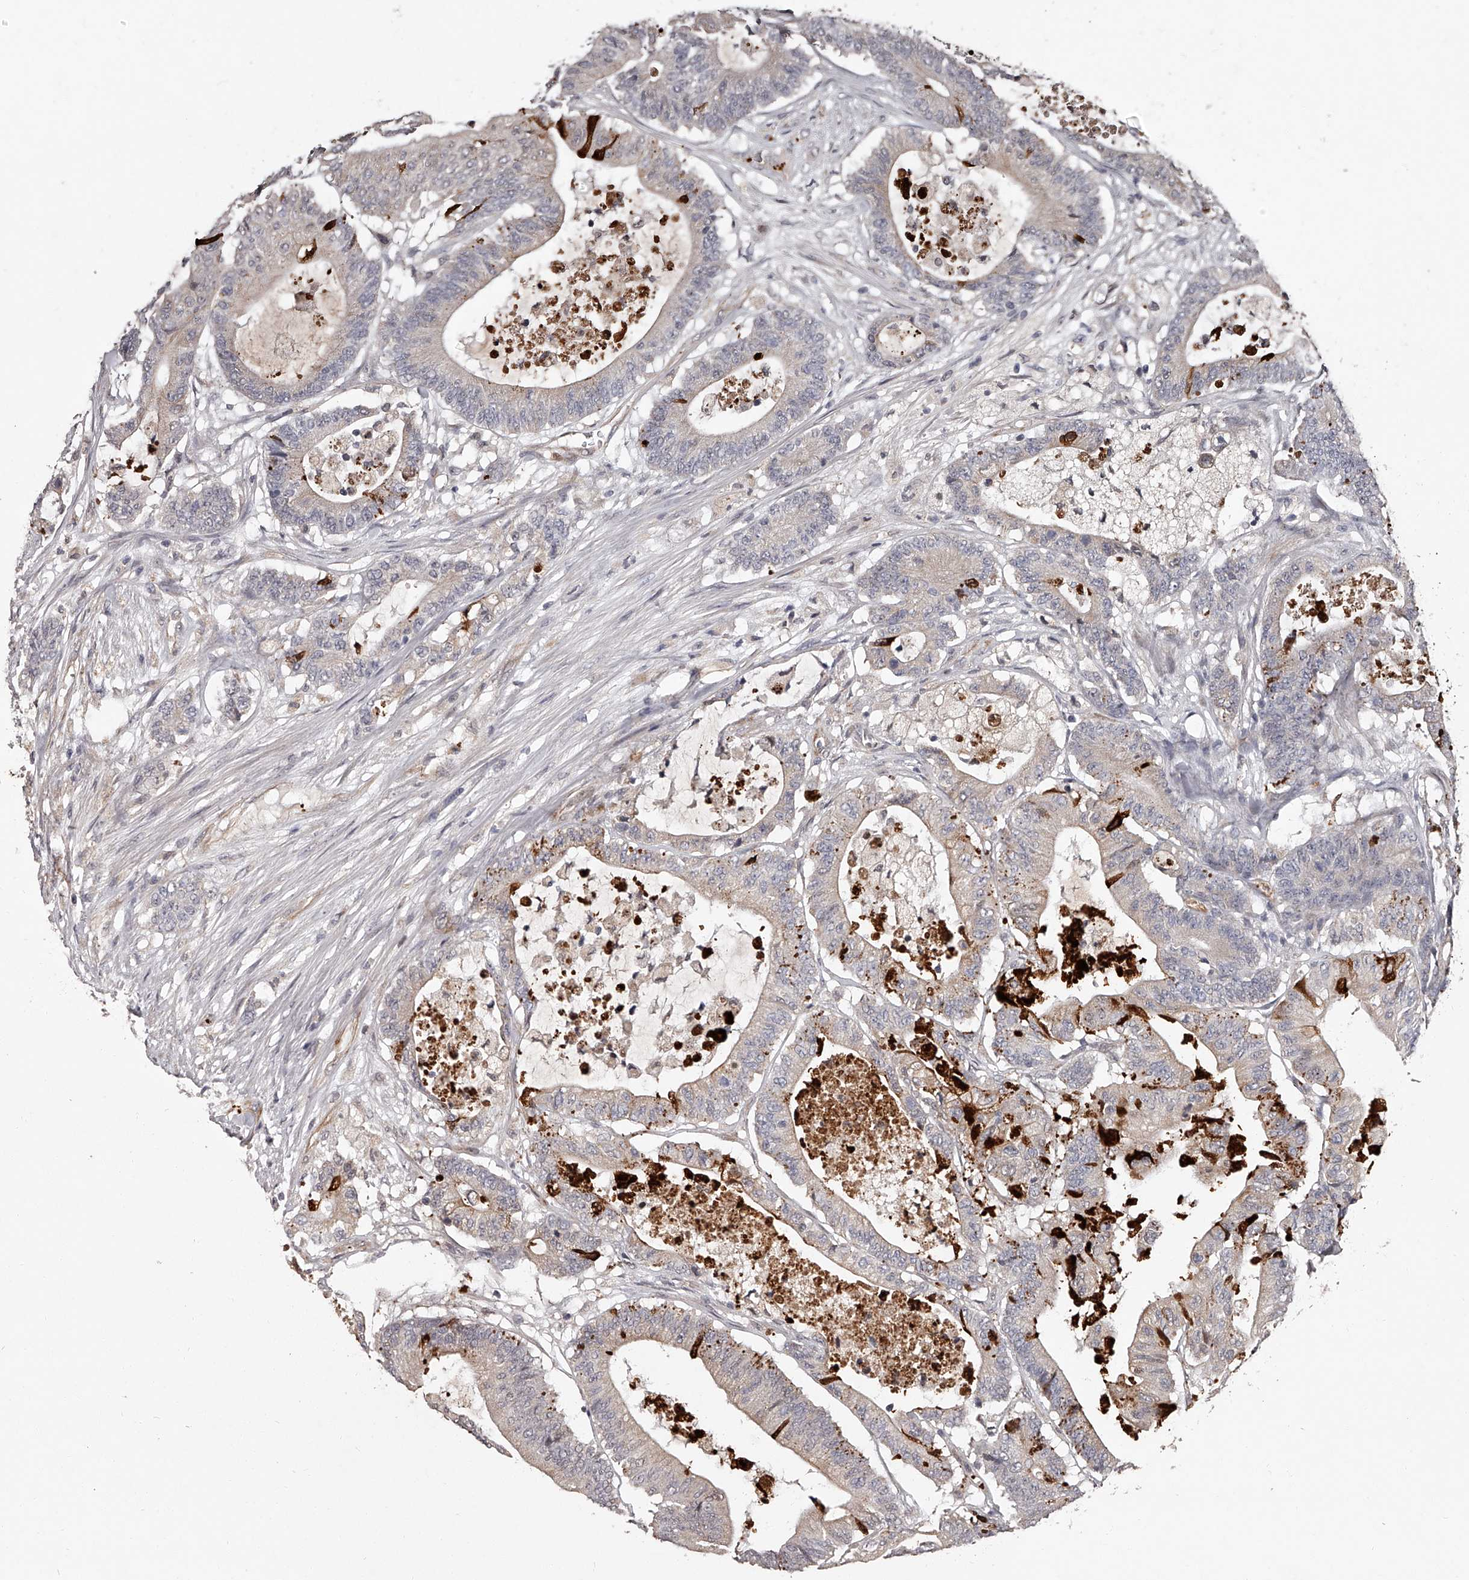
{"staining": {"intensity": "weak", "quantity": "<25%", "location": "cytoplasmic/membranous"}, "tissue": "colorectal cancer", "cell_type": "Tumor cells", "image_type": "cancer", "snomed": [{"axis": "morphology", "description": "Adenocarcinoma, NOS"}, {"axis": "topography", "description": "Colon"}], "caption": "Image shows no significant protein staining in tumor cells of adenocarcinoma (colorectal).", "gene": "URGCP", "patient": {"sex": "female", "age": 84}}